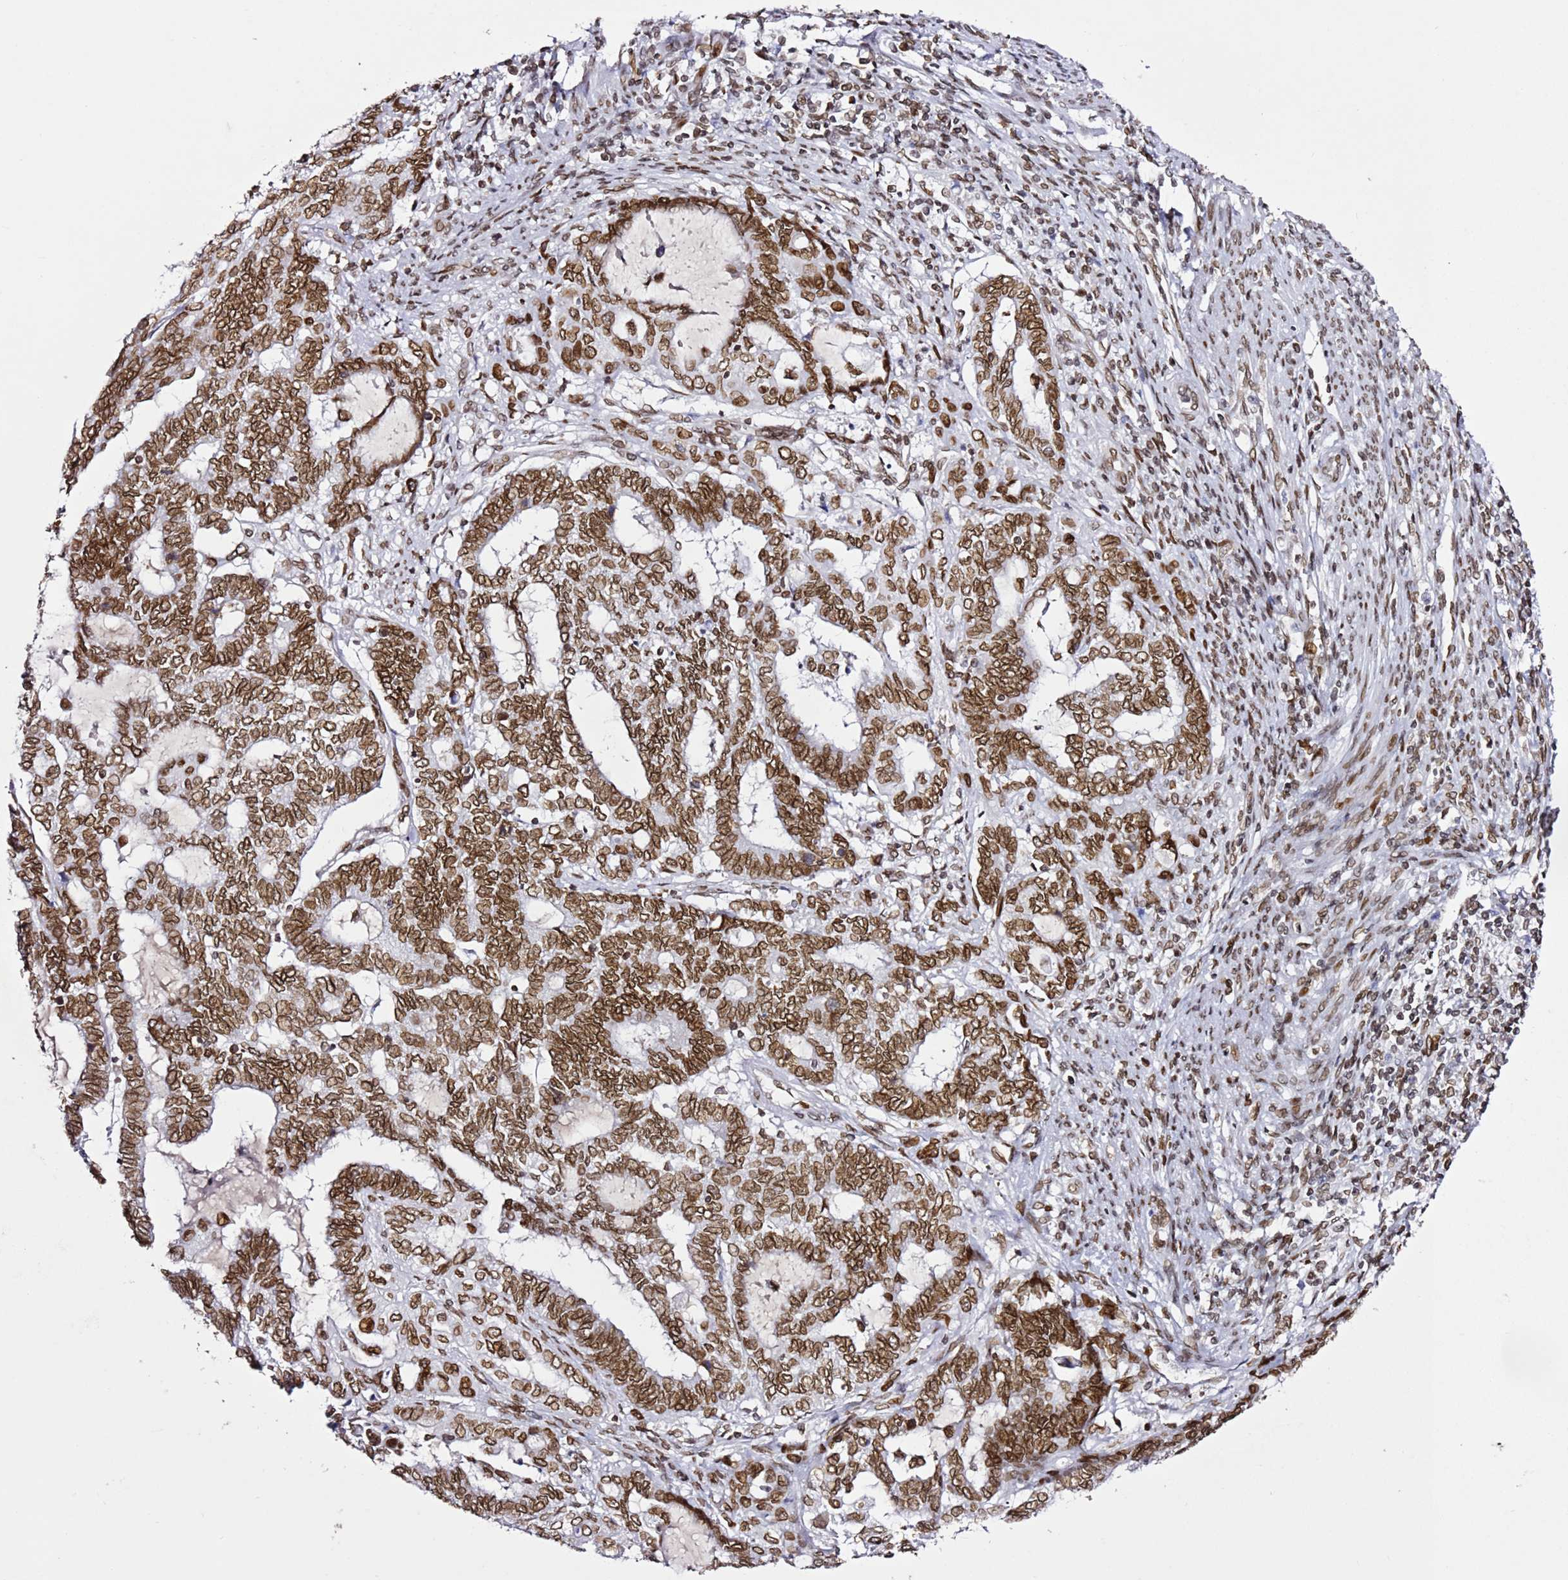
{"staining": {"intensity": "moderate", "quantity": ">75%", "location": "cytoplasmic/membranous,nuclear"}, "tissue": "endometrial cancer", "cell_type": "Tumor cells", "image_type": "cancer", "snomed": [{"axis": "morphology", "description": "Adenocarcinoma, NOS"}, {"axis": "topography", "description": "Uterus"}, {"axis": "topography", "description": "Endometrium"}], "caption": "Adenocarcinoma (endometrial) stained with immunohistochemistry (IHC) demonstrates moderate cytoplasmic/membranous and nuclear positivity in approximately >75% of tumor cells.", "gene": "POU6F1", "patient": {"sex": "female", "age": 70}}